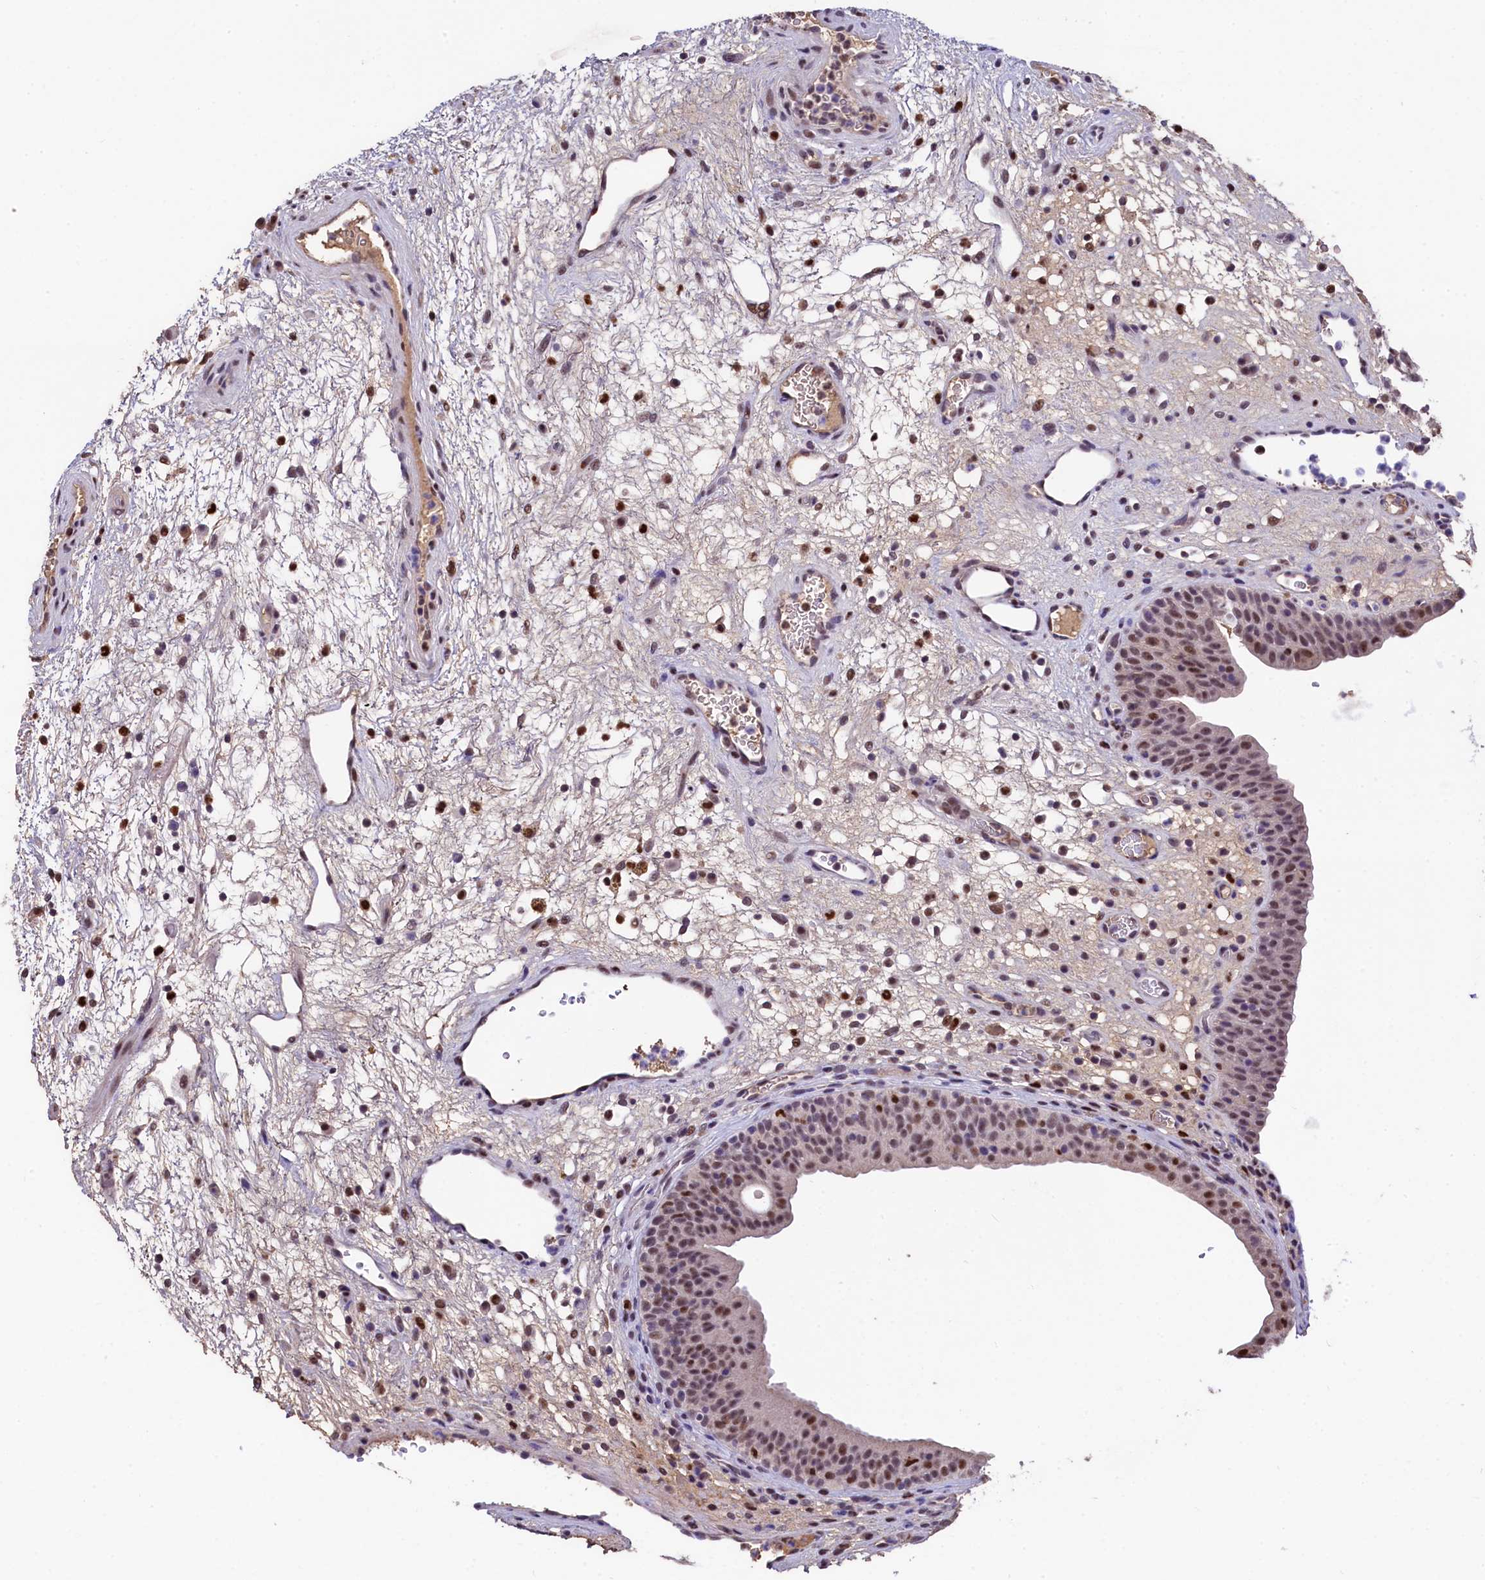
{"staining": {"intensity": "moderate", "quantity": "25%-75%", "location": "nuclear"}, "tissue": "urinary bladder", "cell_type": "Urothelial cells", "image_type": "normal", "snomed": [{"axis": "morphology", "description": "Normal tissue, NOS"}, {"axis": "topography", "description": "Urinary bladder"}], "caption": "A brown stain labels moderate nuclear positivity of a protein in urothelial cells of unremarkable human urinary bladder.", "gene": "HECTD4", "patient": {"sex": "male", "age": 71}}